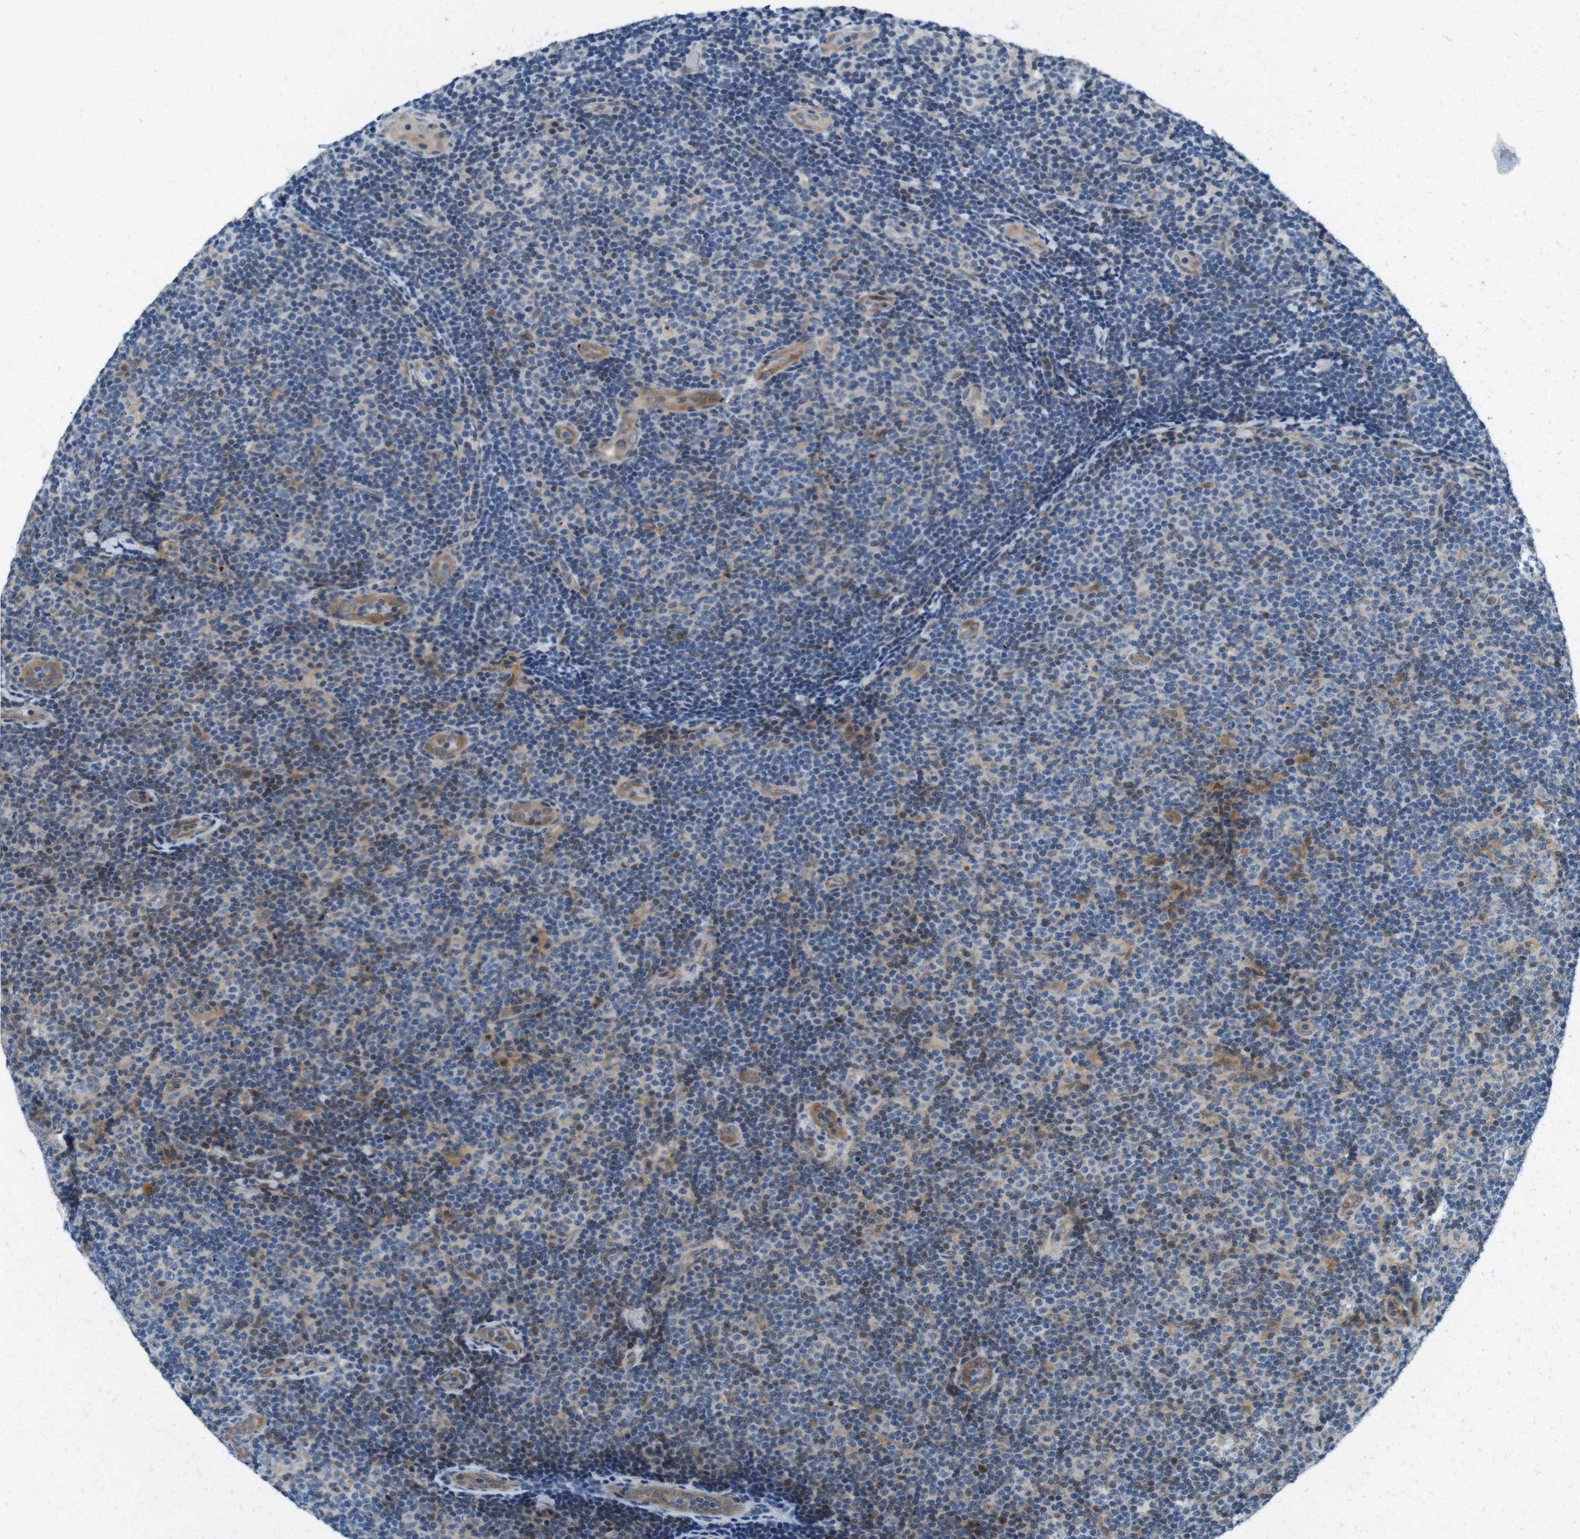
{"staining": {"intensity": "moderate", "quantity": "<25%", "location": "cytoplasmic/membranous"}, "tissue": "lymphoma", "cell_type": "Tumor cells", "image_type": "cancer", "snomed": [{"axis": "morphology", "description": "Malignant lymphoma, non-Hodgkin's type, Low grade"}, {"axis": "topography", "description": "Lymph node"}], "caption": "High-magnification brightfield microscopy of lymphoma stained with DAB (3,3'-diaminobenzidine) (brown) and counterstained with hematoxylin (blue). tumor cells exhibit moderate cytoplasmic/membranous staining is present in about<25% of cells.", "gene": "LRP5", "patient": {"sex": "male", "age": 83}}